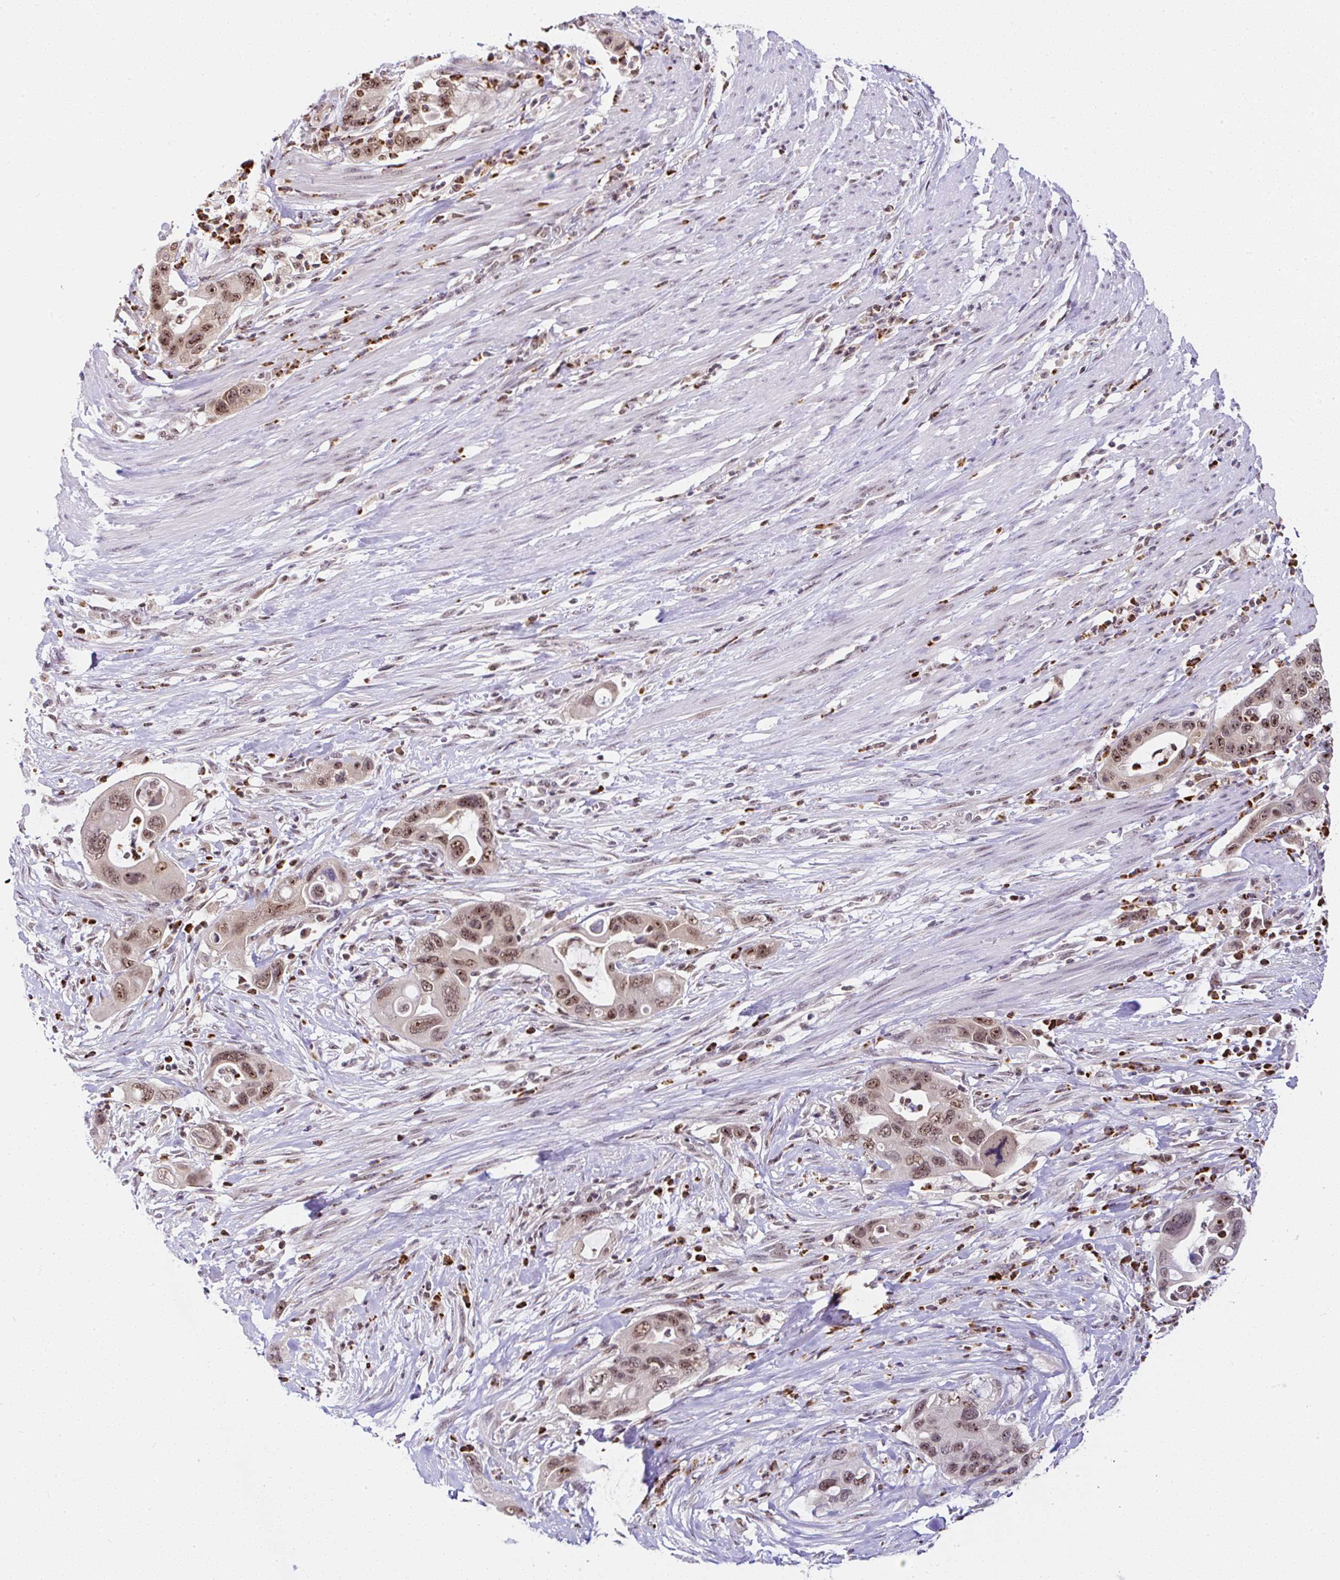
{"staining": {"intensity": "moderate", "quantity": ">75%", "location": "nuclear"}, "tissue": "pancreatic cancer", "cell_type": "Tumor cells", "image_type": "cancer", "snomed": [{"axis": "morphology", "description": "Adenocarcinoma, NOS"}, {"axis": "topography", "description": "Pancreas"}], "caption": "A high-resolution histopathology image shows immunohistochemistry staining of pancreatic adenocarcinoma, which shows moderate nuclear staining in approximately >75% of tumor cells. The protein is stained brown, and the nuclei are stained in blue (DAB (3,3'-diaminobenzidine) IHC with brightfield microscopy, high magnification).", "gene": "PTPN2", "patient": {"sex": "female", "age": 71}}